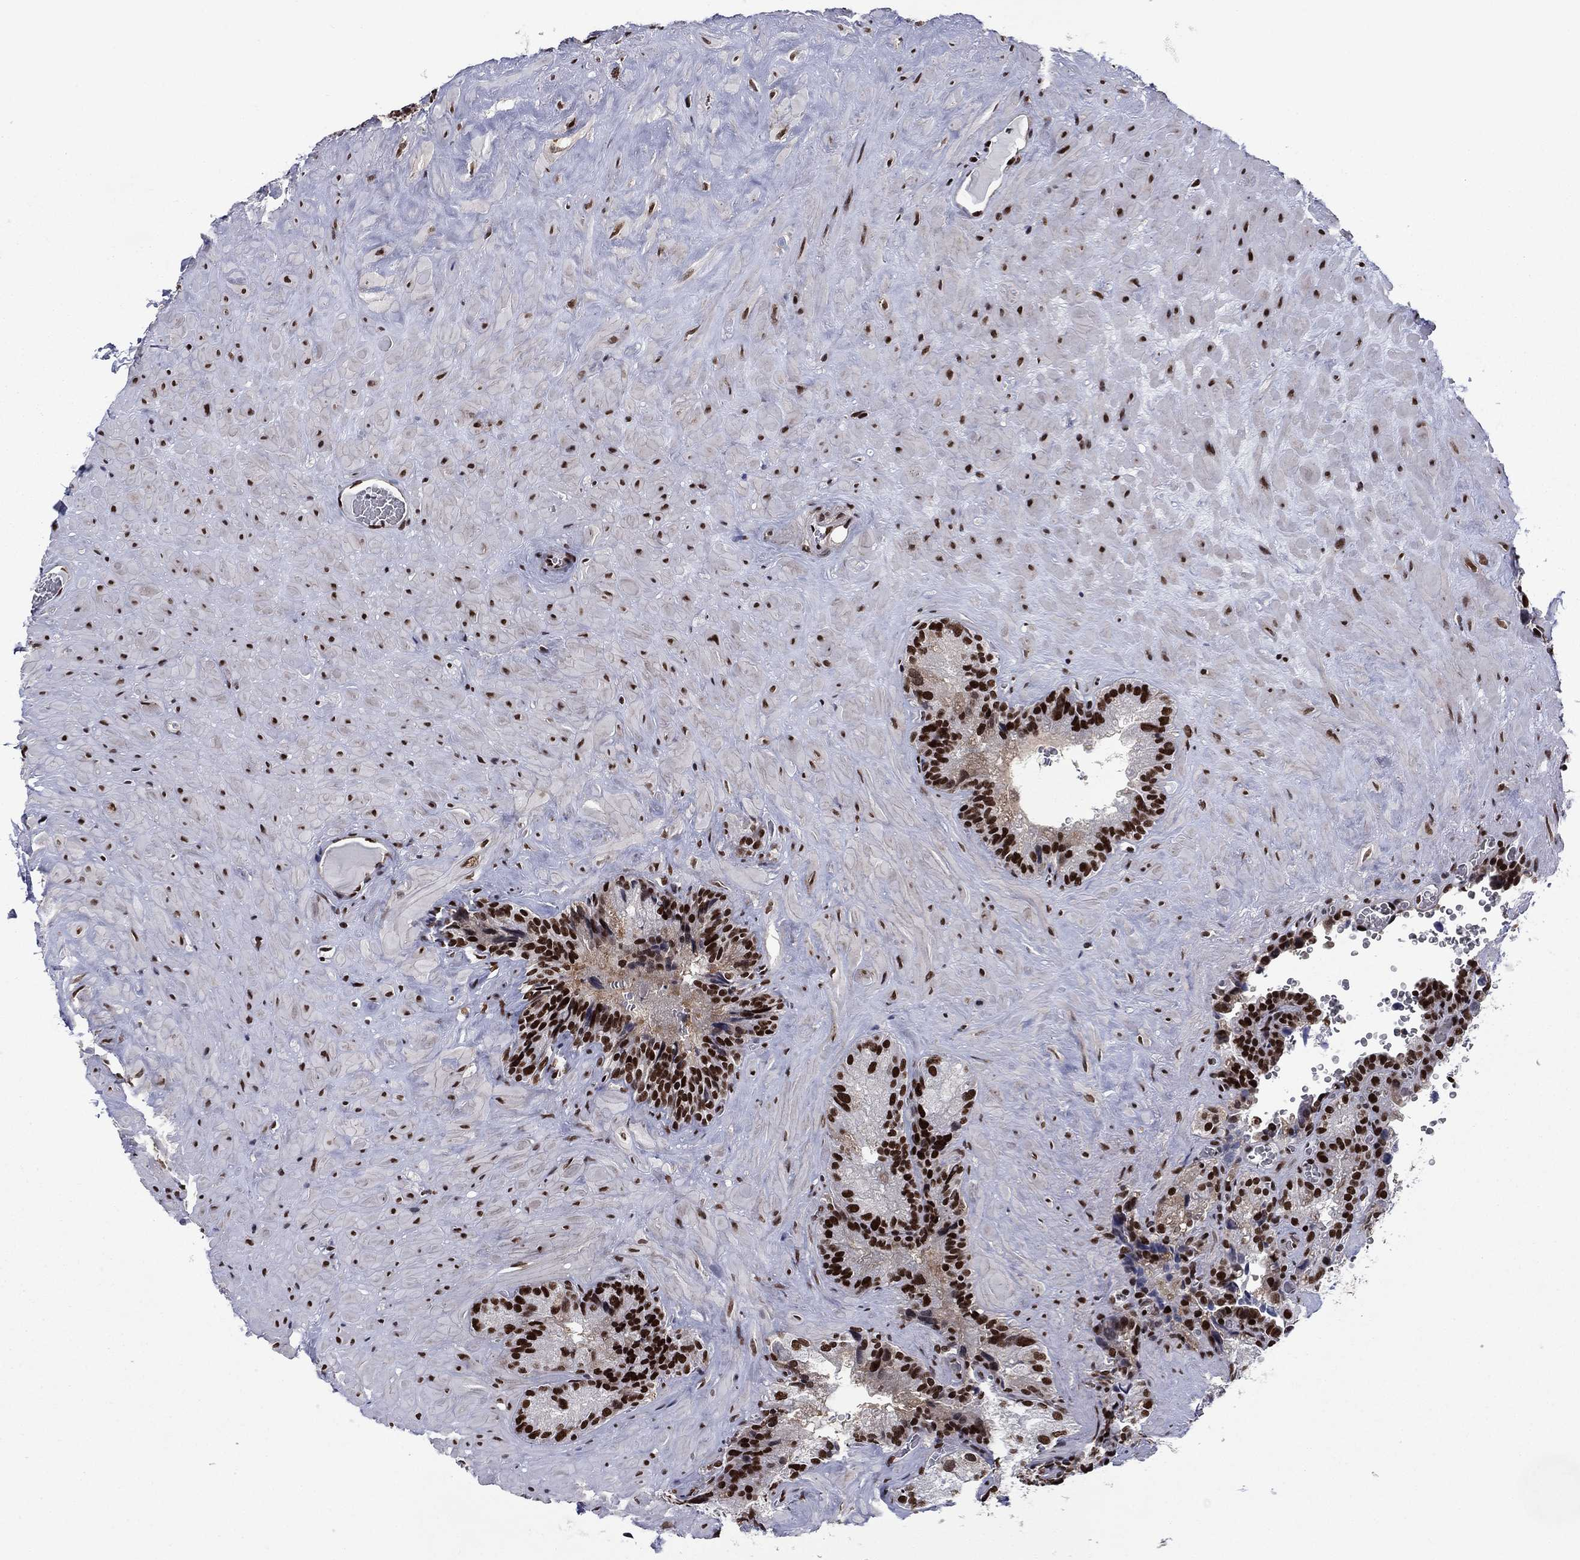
{"staining": {"intensity": "strong", "quantity": ">75%", "location": "nuclear"}, "tissue": "seminal vesicle", "cell_type": "Glandular cells", "image_type": "normal", "snomed": [{"axis": "morphology", "description": "Normal tissue, NOS"}, {"axis": "topography", "description": "Seminal veicle"}], "caption": "Immunohistochemistry (IHC) of normal human seminal vesicle reveals high levels of strong nuclear expression in approximately >75% of glandular cells.", "gene": "RPRD1B", "patient": {"sex": "male", "age": 72}}